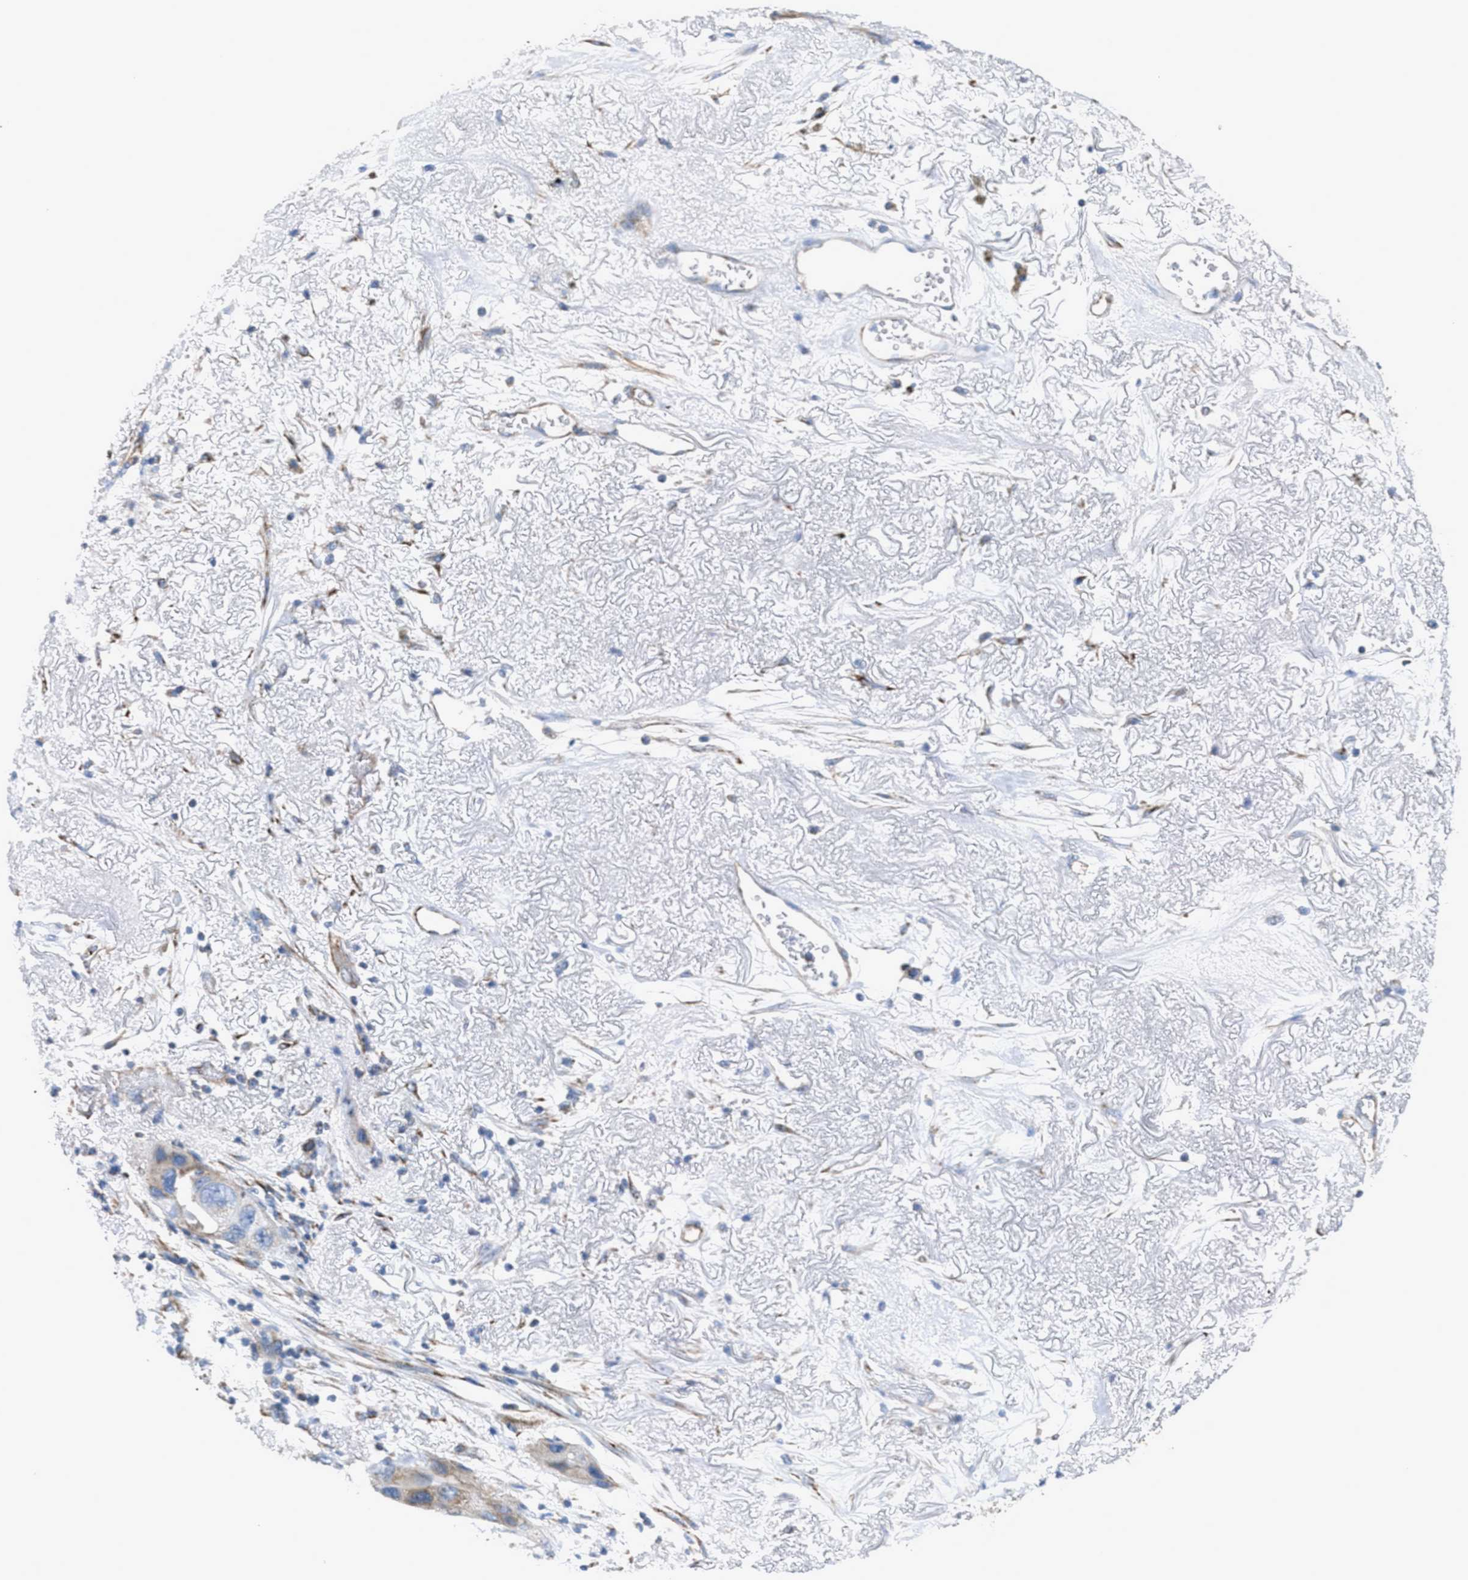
{"staining": {"intensity": "weak", "quantity": ">75%", "location": "cytoplasmic/membranous"}, "tissue": "lung cancer", "cell_type": "Tumor cells", "image_type": "cancer", "snomed": [{"axis": "morphology", "description": "Squamous cell carcinoma, NOS"}, {"axis": "topography", "description": "Lung"}], "caption": "A high-resolution photomicrograph shows IHC staining of lung cancer (squamous cell carcinoma), which shows weak cytoplasmic/membranous staining in approximately >75% of tumor cells. Using DAB (3,3'-diaminobenzidine) (brown) and hematoxylin (blue) stains, captured at high magnification using brightfield microscopy.", "gene": "BTN3A1", "patient": {"sex": "female", "age": 73}}